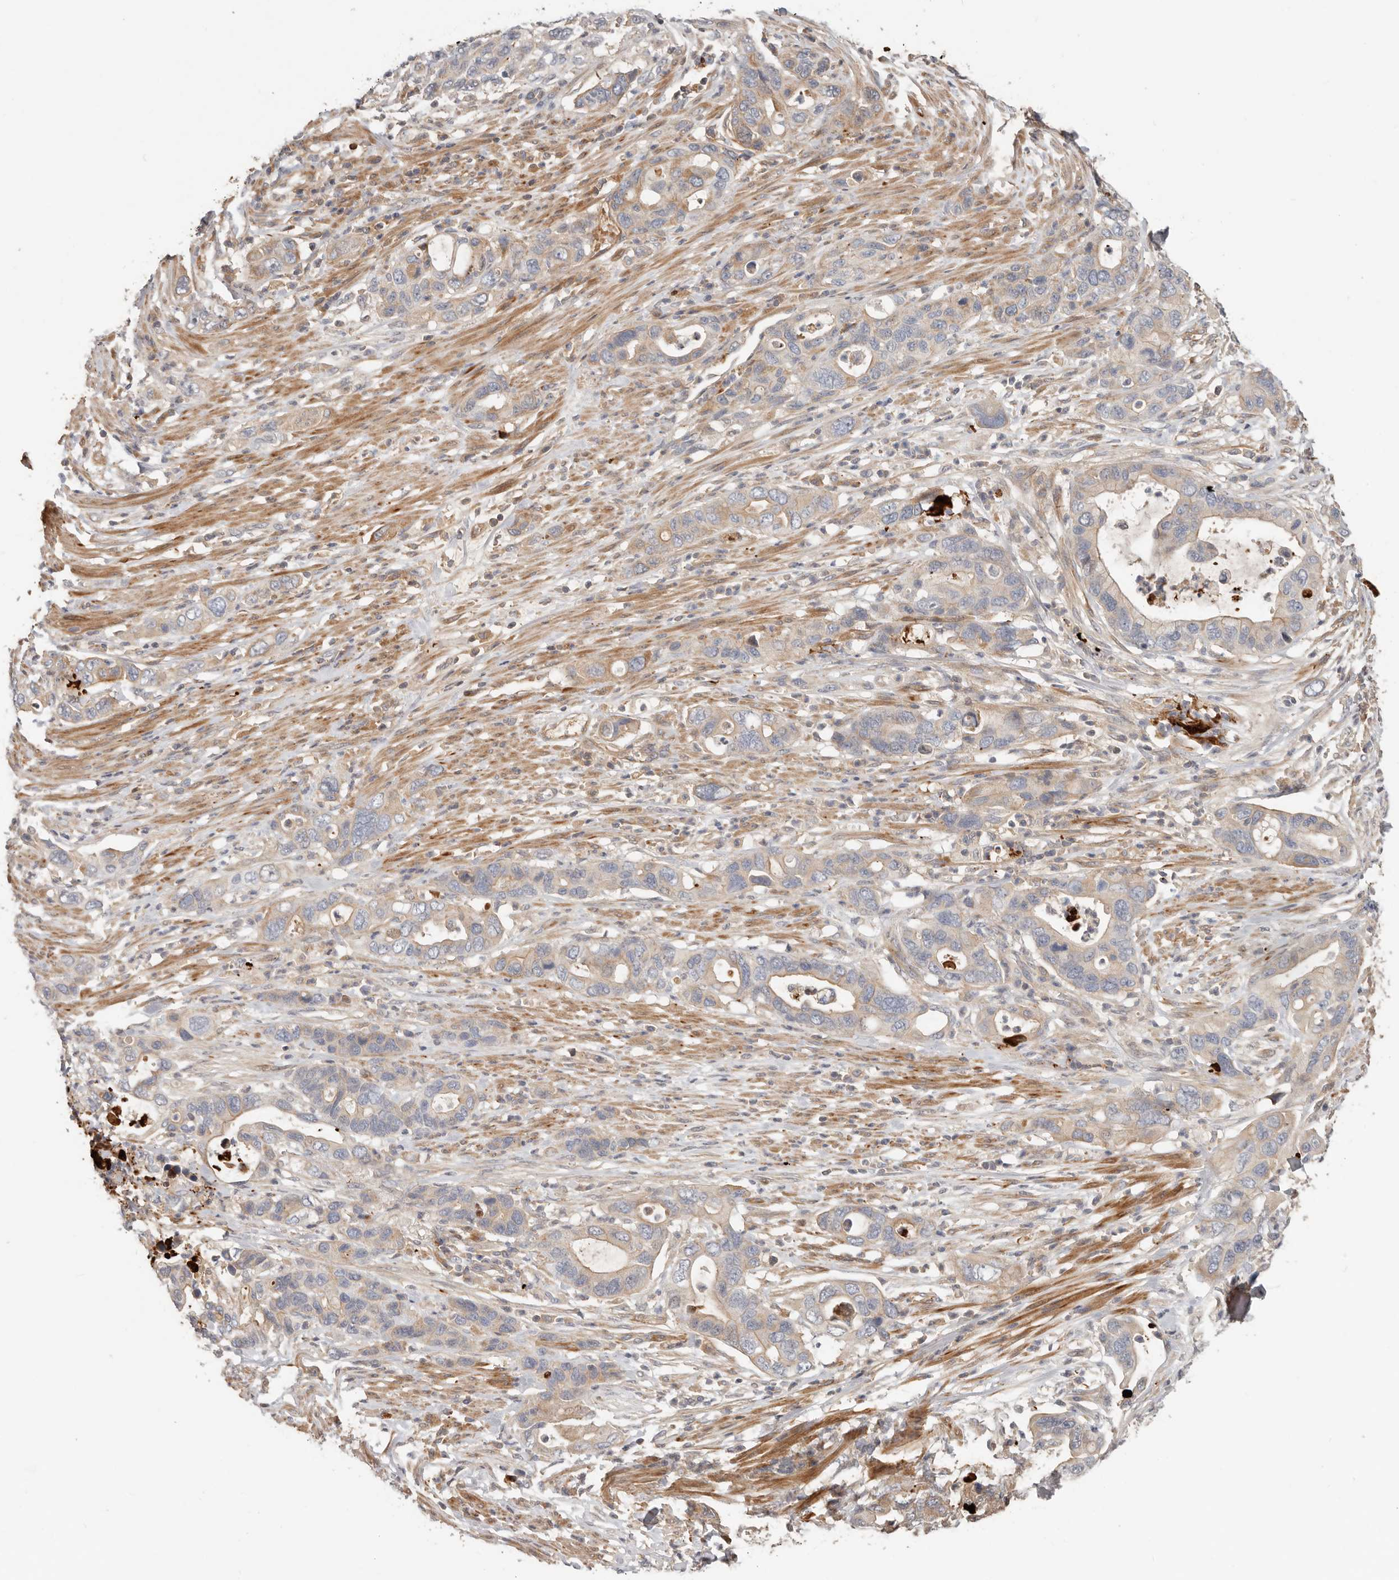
{"staining": {"intensity": "weak", "quantity": "<25%", "location": "cytoplasmic/membranous"}, "tissue": "pancreatic cancer", "cell_type": "Tumor cells", "image_type": "cancer", "snomed": [{"axis": "morphology", "description": "Adenocarcinoma, NOS"}, {"axis": "topography", "description": "Pancreas"}], "caption": "The immunohistochemistry histopathology image has no significant positivity in tumor cells of adenocarcinoma (pancreatic) tissue. The staining is performed using DAB (3,3'-diaminobenzidine) brown chromogen with nuclei counter-stained in using hematoxylin.", "gene": "MTFR2", "patient": {"sex": "female", "age": 71}}